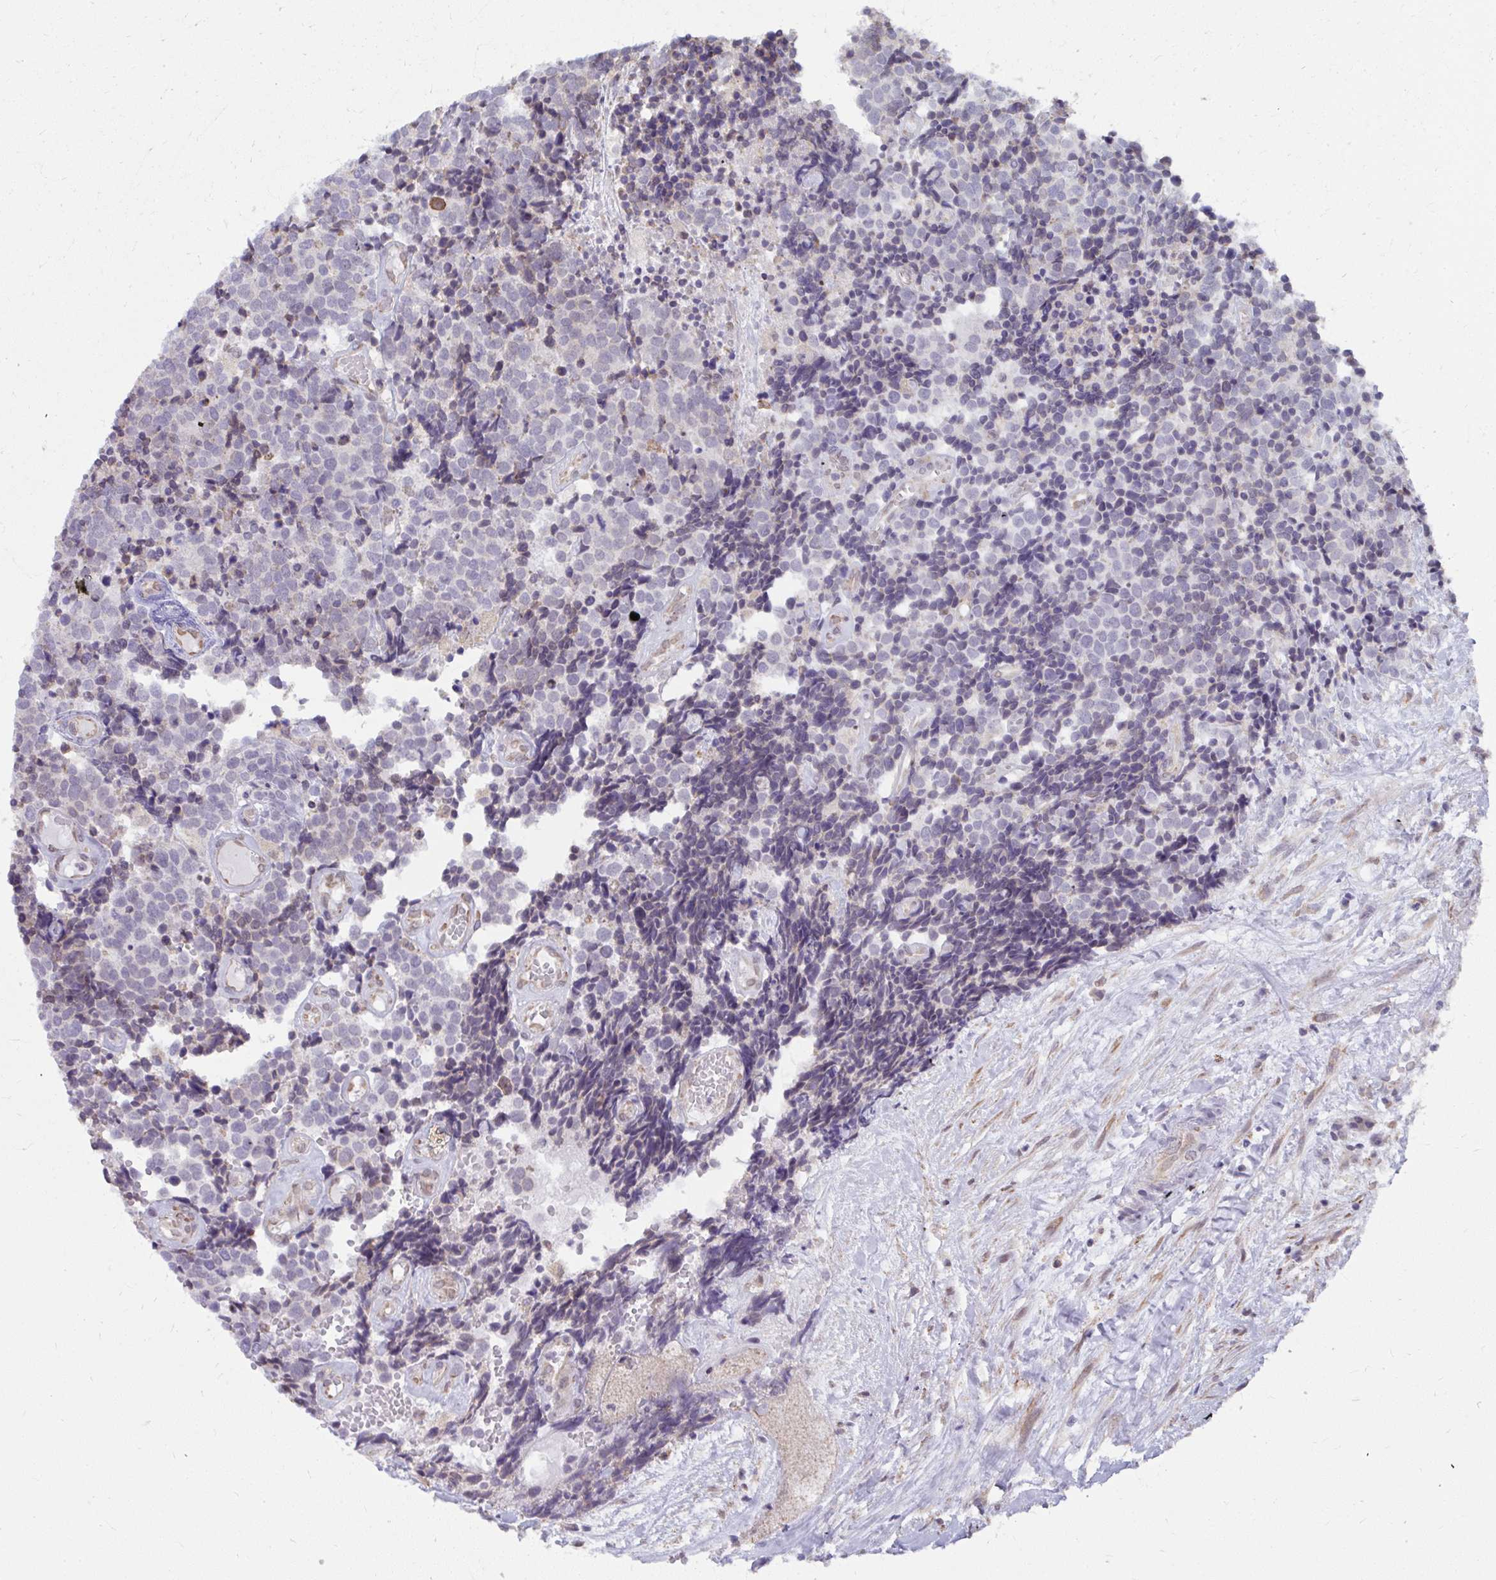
{"staining": {"intensity": "negative", "quantity": "none", "location": "none"}, "tissue": "carcinoid", "cell_type": "Tumor cells", "image_type": "cancer", "snomed": [{"axis": "morphology", "description": "Carcinoid, malignant, NOS"}, {"axis": "topography", "description": "Skin"}], "caption": "Protein analysis of carcinoid displays no significant positivity in tumor cells. (DAB IHC visualized using brightfield microscopy, high magnification).", "gene": "NMNAT1", "patient": {"sex": "female", "age": 79}}